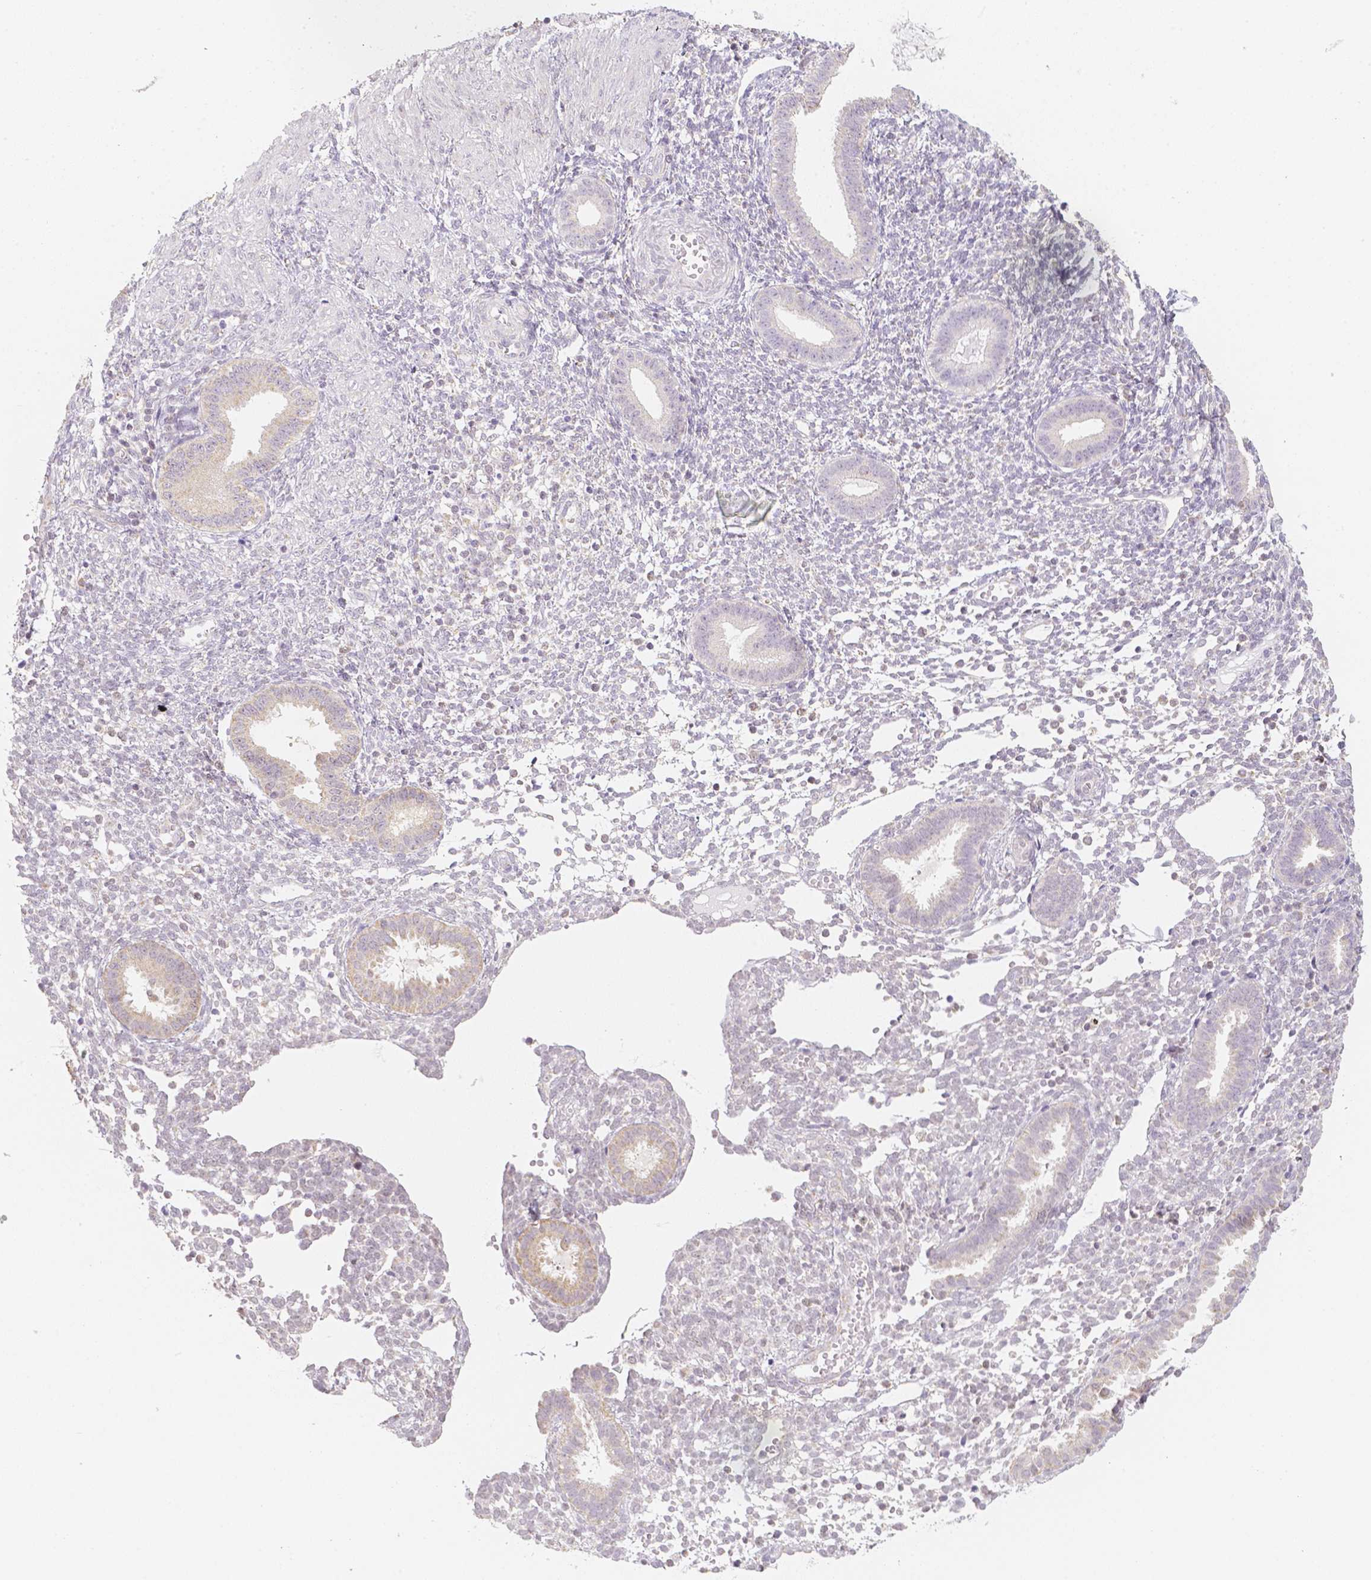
{"staining": {"intensity": "negative", "quantity": "none", "location": "none"}, "tissue": "endometrium", "cell_type": "Cells in endometrial stroma", "image_type": "normal", "snomed": [{"axis": "morphology", "description": "Normal tissue, NOS"}, {"axis": "topography", "description": "Endometrium"}], "caption": "Cells in endometrial stroma show no significant expression in benign endometrium.", "gene": "NVL", "patient": {"sex": "female", "age": 36}}